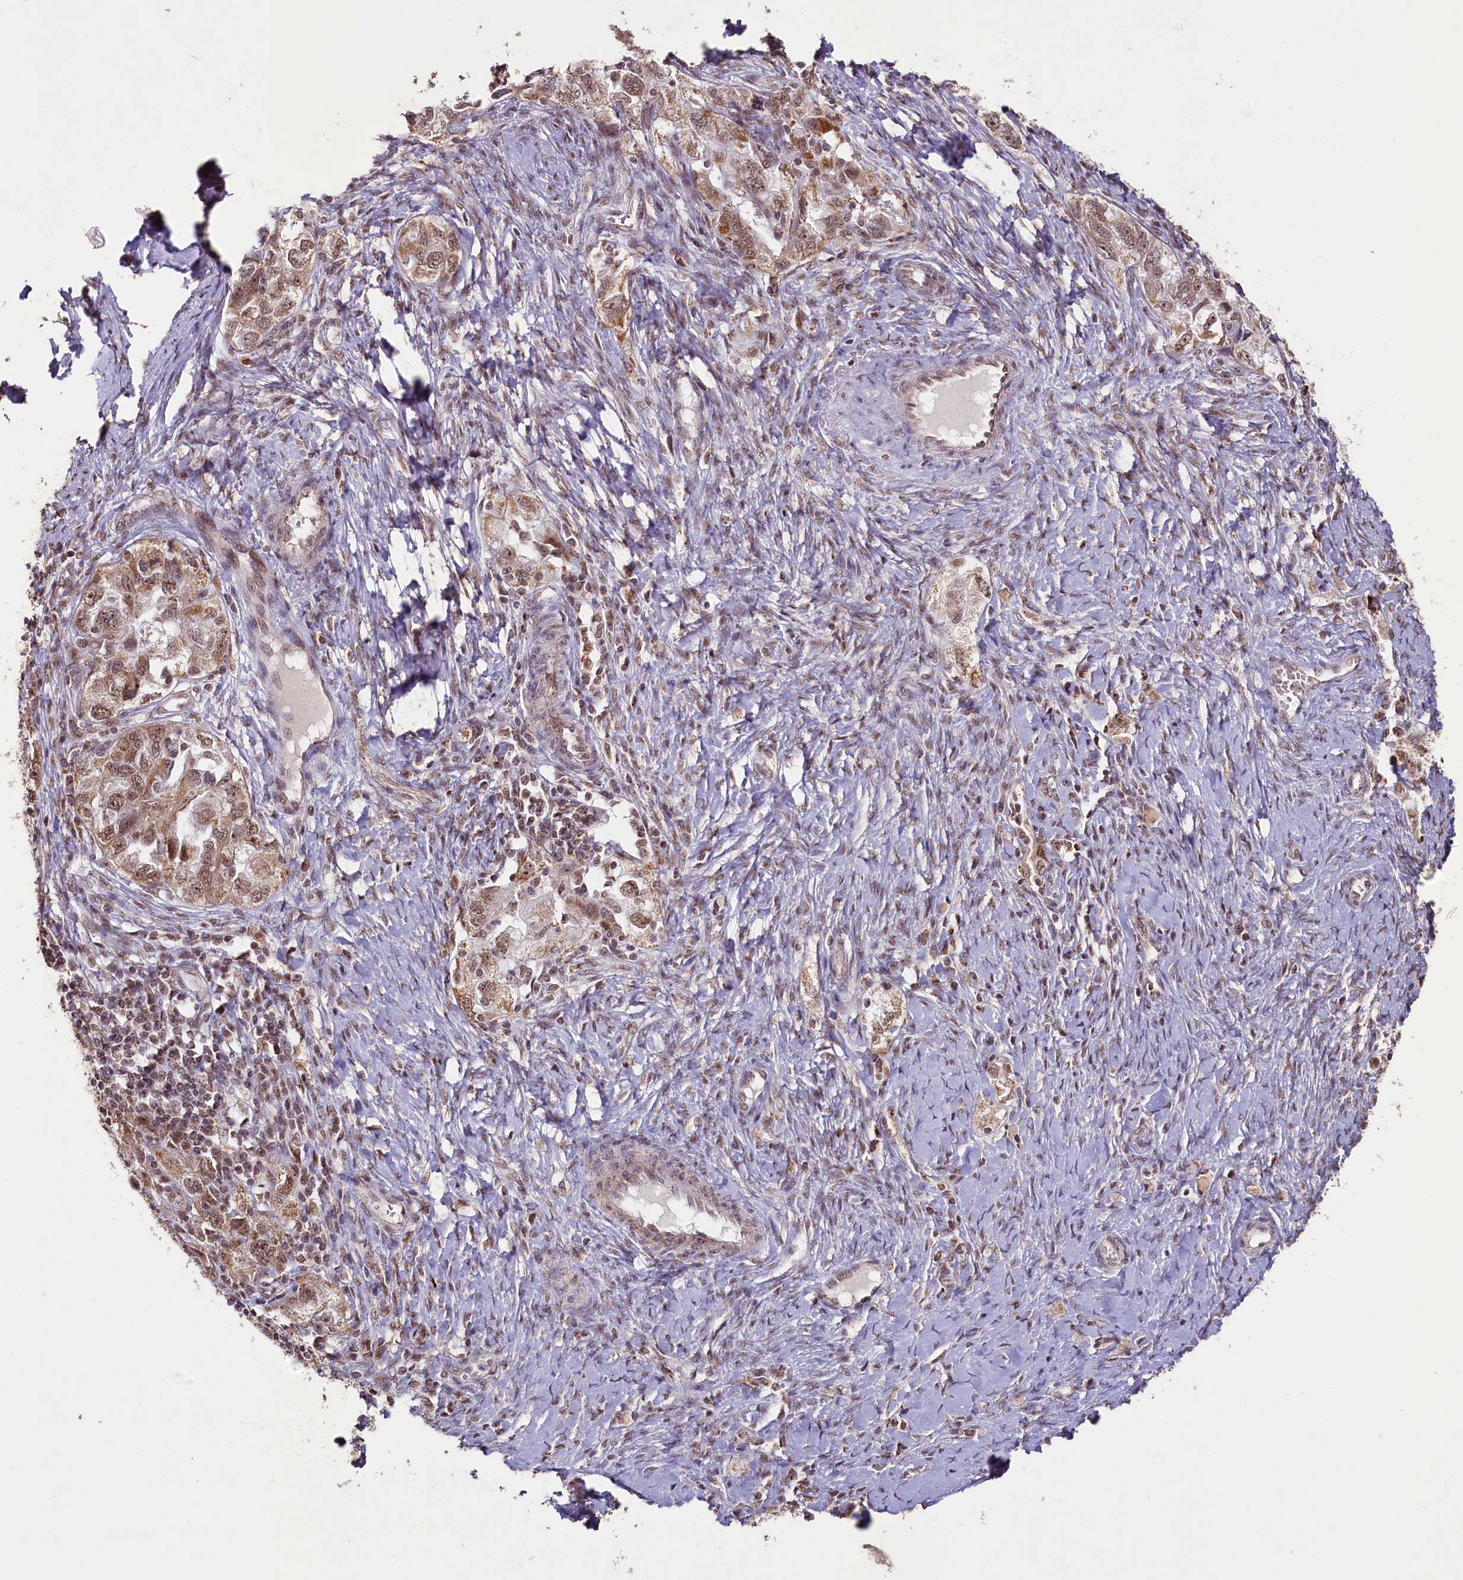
{"staining": {"intensity": "moderate", "quantity": ">75%", "location": "cytoplasmic/membranous,nuclear"}, "tissue": "ovarian cancer", "cell_type": "Tumor cells", "image_type": "cancer", "snomed": [{"axis": "morphology", "description": "Carcinoma, NOS"}, {"axis": "morphology", "description": "Cystadenocarcinoma, serous, NOS"}, {"axis": "topography", "description": "Ovary"}], "caption": "Protein staining of ovarian cancer tissue exhibits moderate cytoplasmic/membranous and nuclear positivity in about >75% of tumor cells.", "gene": "PDE6D", "patient": {"sex": "female", "age": 69}}